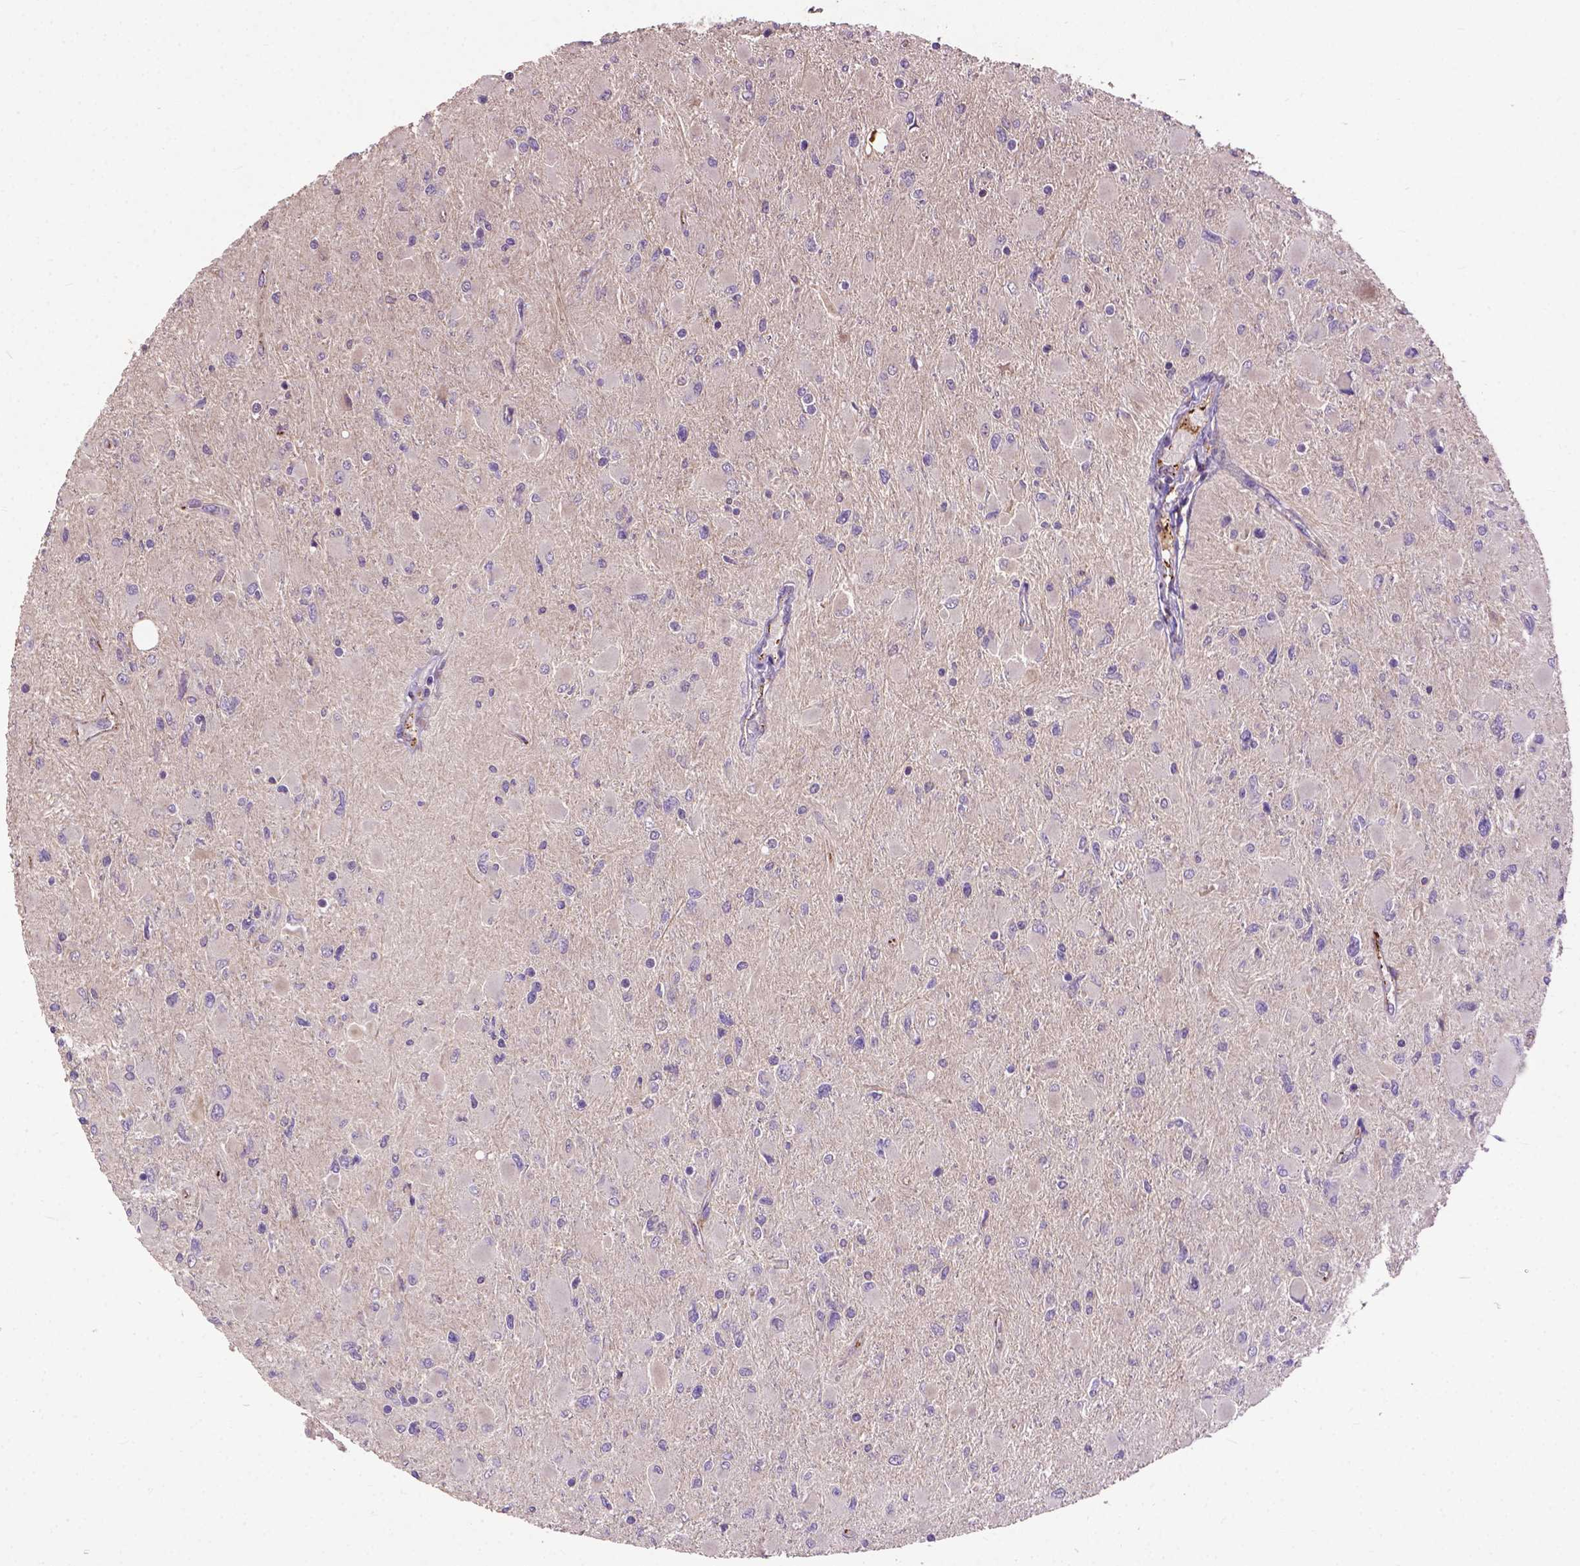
{"staining": {"intensity": "negative", "quantity": "none", "location": "none"}, "tissue": "glioma", "cell_type": "Tumor cells", "image_type": "cancer", "snomed": [{"axis": "morphology", "description": "Glioma, malignant, High grade"}, {"axis": "topography", "description": "Cerebral cortex"}], "caption": "IHC micrograph of neoplastic tissue: glioma stained with DAB reveals no significant protein positivity in tumor cells.", "gene": "ZNF337", "patient": {"sex": "female", "age": 36}}